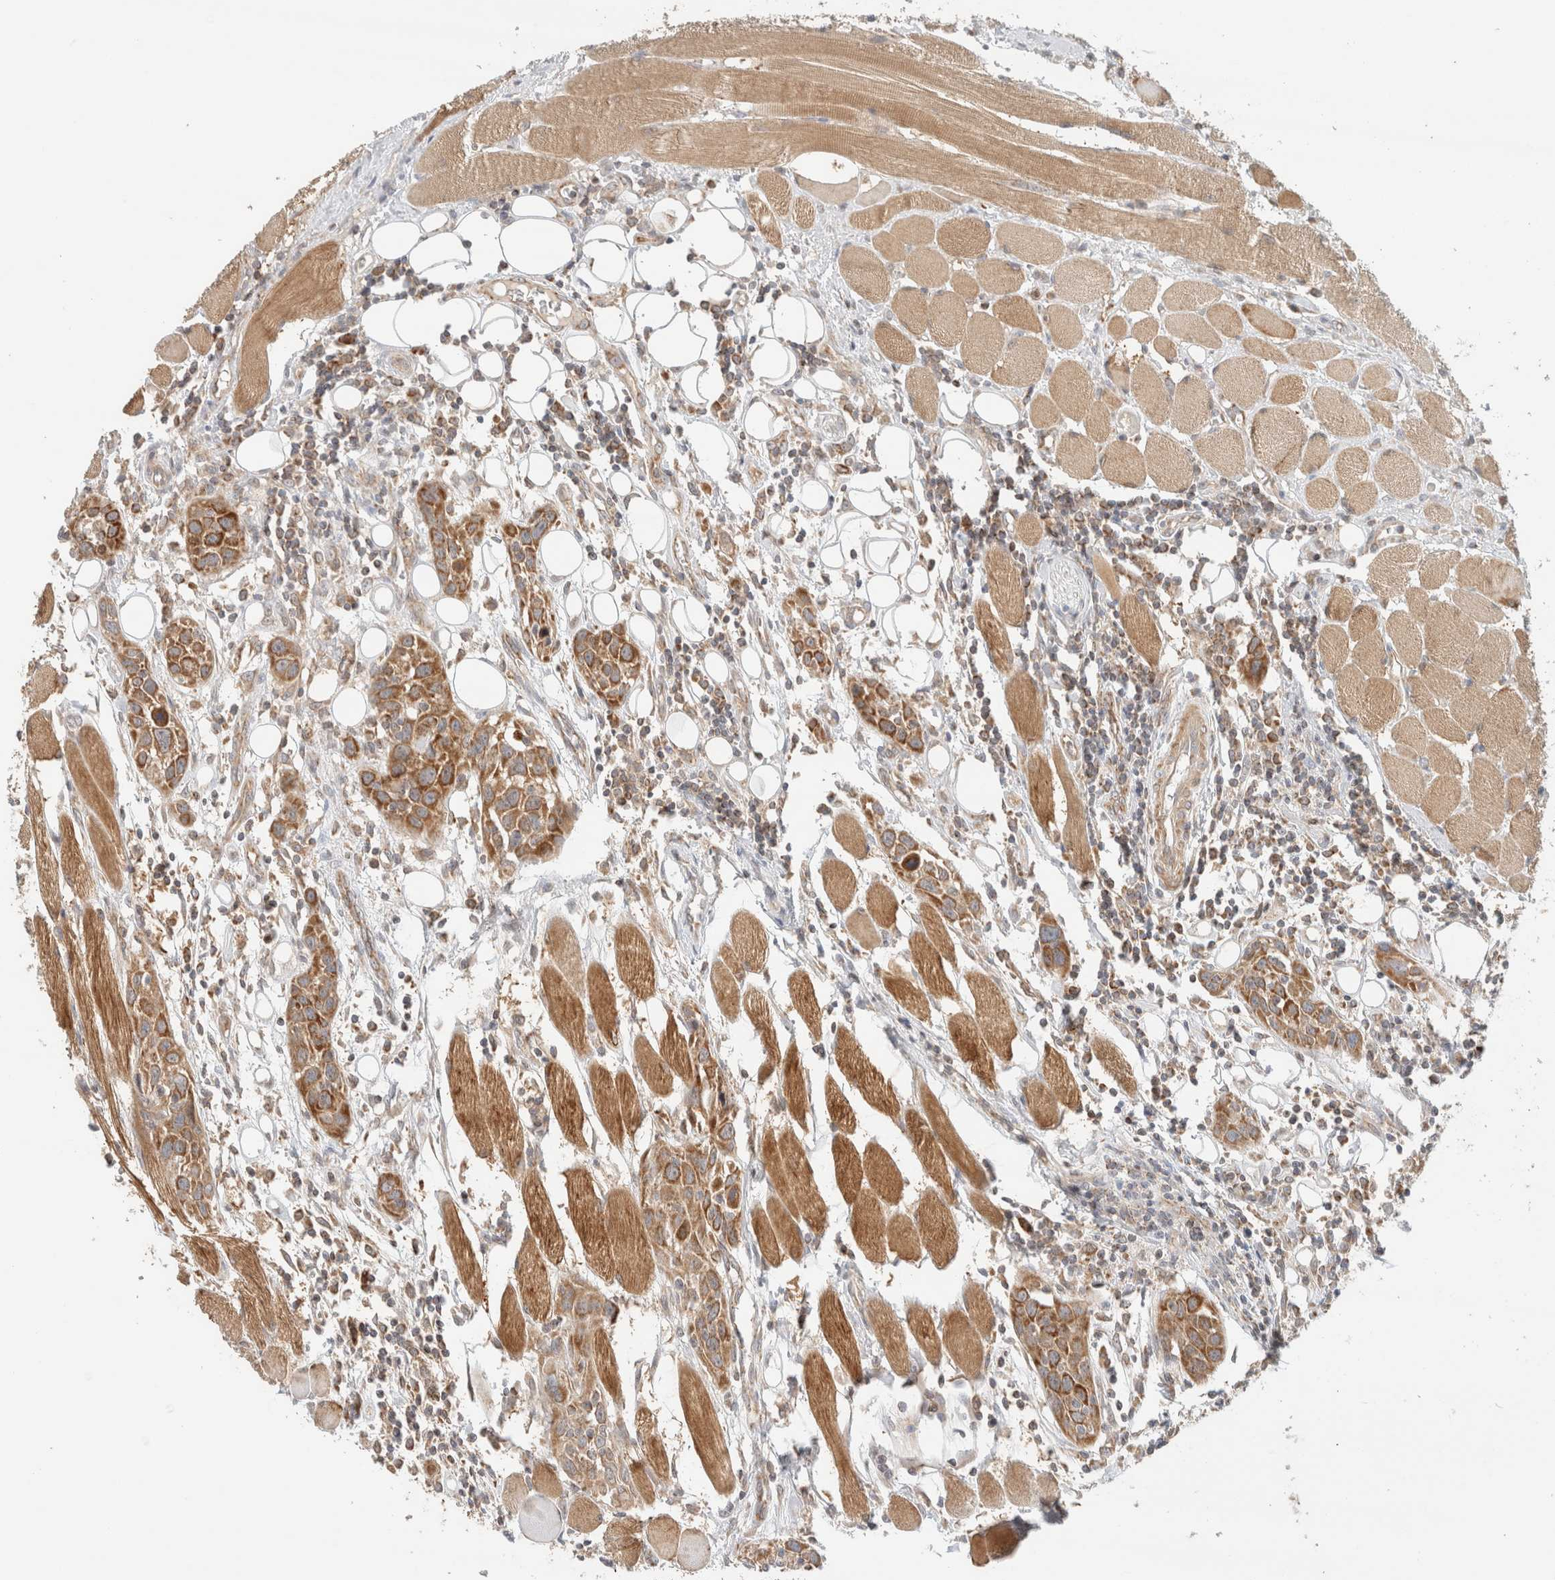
{"staining": {"intensity": "moderate", "quantity": ">75%", "location": "cytoplasmic/membranous"}, "tissue": "head and neck cancer", "cell_type": "Tumor cells", "image_type": "cancer", "snomed": [{"axis": "morphology", "description": "Squamous cell carcinoma, NOS"}, {"axis": "topography", "description": "Oral tissue"}, {"axis": "topography", "description": "Head-Neck"}], "caption": "Immunohistochemistry (IHC) (DAB) staining of human head and neck cancer (squamous cell carcinoma) displays moderate cytoplasmic/membranous protein staining in approximately >75% of tumor cells. (Stains: DAB (3,3'-diaminobenzidine) in brown, nuclei in blue, Microscopy: brightfield microscopy at high magnification).", "gene": "MRM3", "patient": {"sex": "female", "age": 50}}